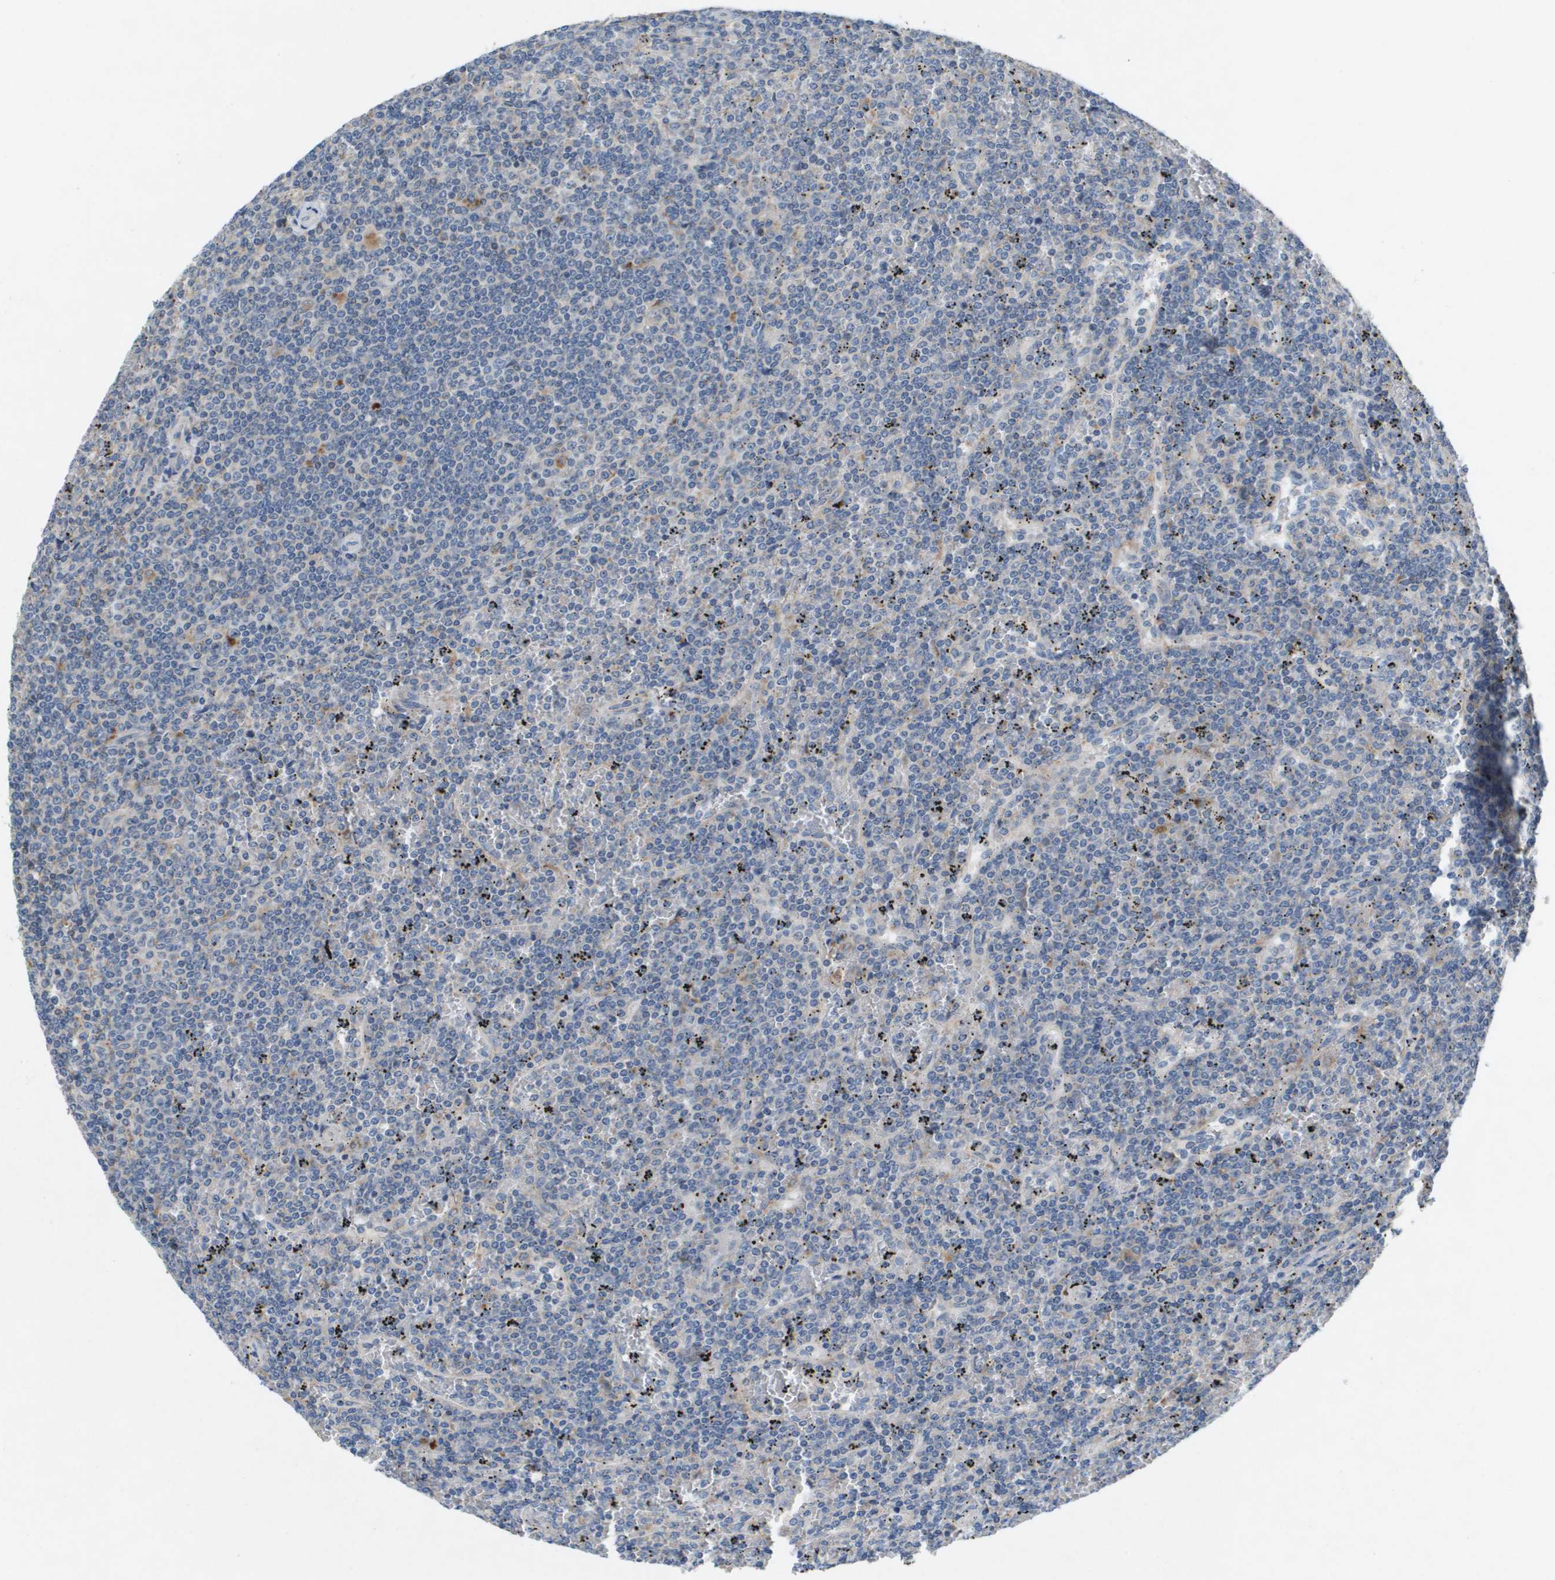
{"staining": {"intensity": "negative", "quantity": "none", "location": "none"}, "tissue": "lymphoma", "cell_type": "Tumor cells", "image_type": "cancer", "snomed": [{"axis": "morphology", "description": "Malignant lymphoma, non-Hodgkin's type, Low grade"}, {"axis": "topography", "description": "Spleen"}], "caption": "Human lymphoma stained for a protein using IHC demonstrates no expression in tumor cells.", "gene": "B3GNT5", "patient": {"sex": "female", "age": 19}}